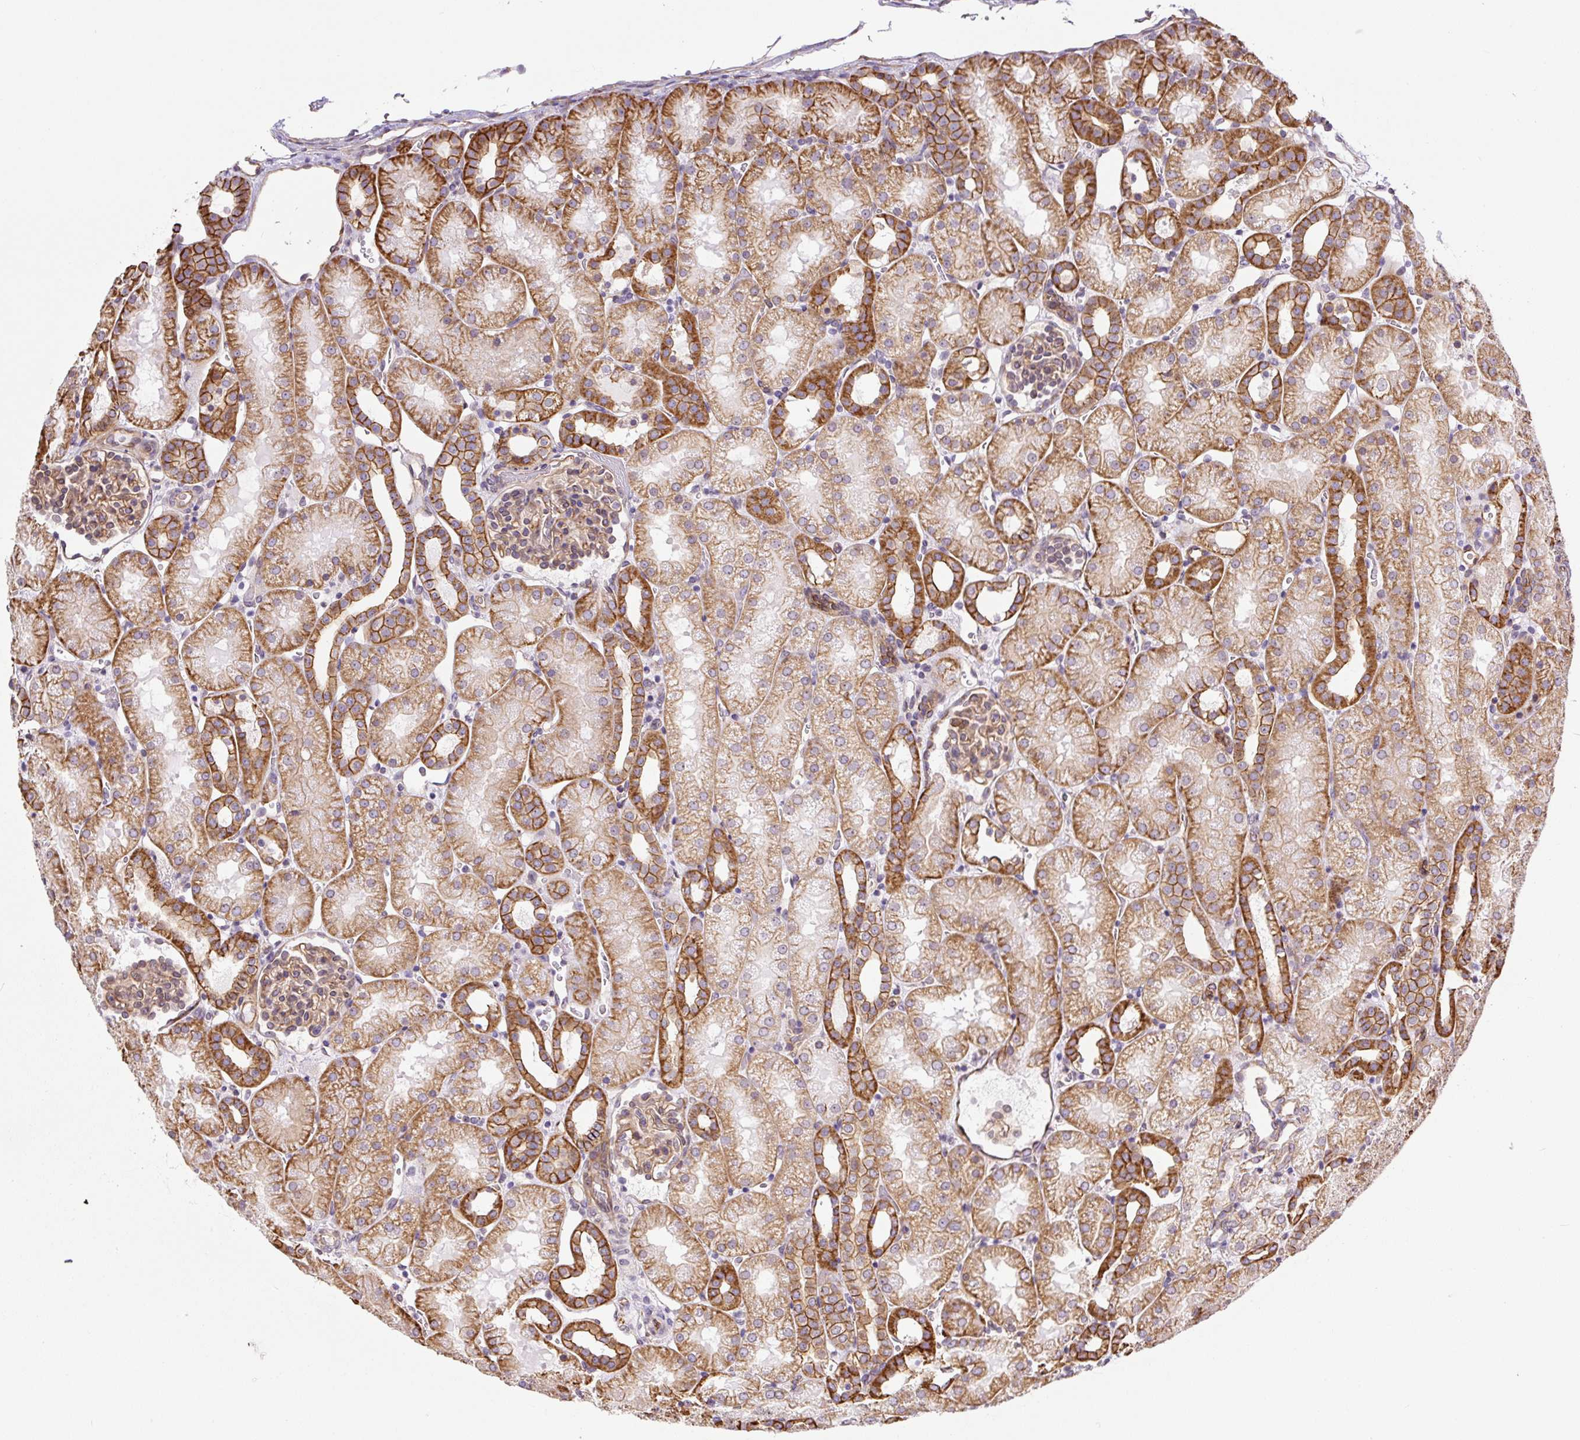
{"staining": {"intensity": "moderate", "quantity": "25%-75%", "location": "cytoplasmic/membranous"}, "tissue": "kidney", "cell_type": "Cells in glomeruli", "image_type": "normal", "snomed": [{"axis": "morphology", "description": "Normal tissue, NOS"}, {"axis": "topography", "description": "Kidney"}], "caption": "Protein expression analysis of normal kidney displays moderate cytoplasmic/membranous staining in approximately 25%-75% of cells in glomeruli.", "gene": "MYO5C", "patient": {"sex": "male", "age": 2}}